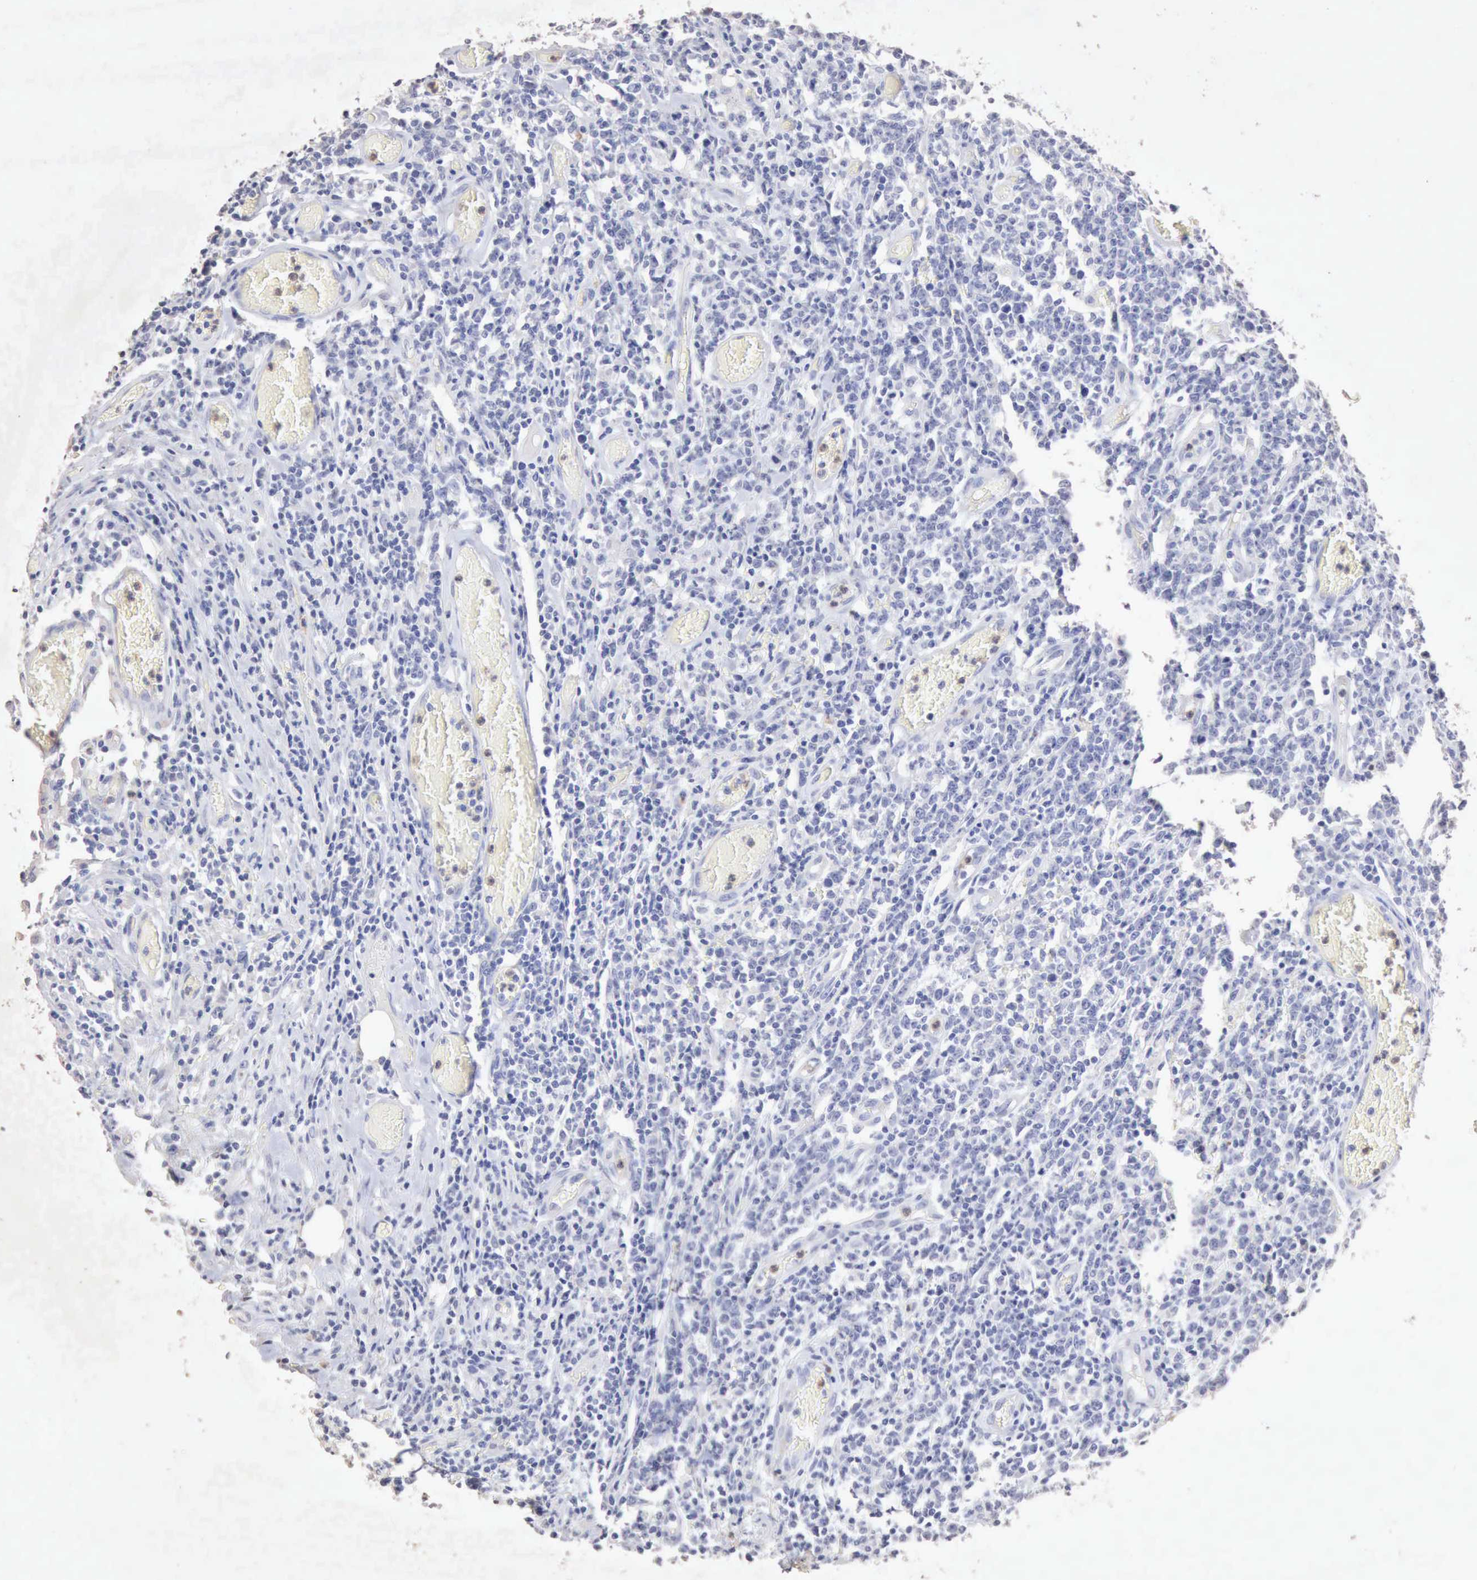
{"staining": {"intensity": "negative", "quantity": "none", "location": "none"}, "tissue": "lymphoma", "cell_type": "Tumor cells", "image_type": "cancer", "snomed": [{"axis": "morphology", "description": "Malignant lymphoma, non-Hodgkin's type, High grade"}, {"axis": "topography", "description": "Colon"}], "caption": "Immunohistochemical staining of human lymphoma displays no significant staining in tumor cells. Nuclei are stained in blue.", "gene": "KRT6B", "patient": {"sex": "male", "age": 82}}